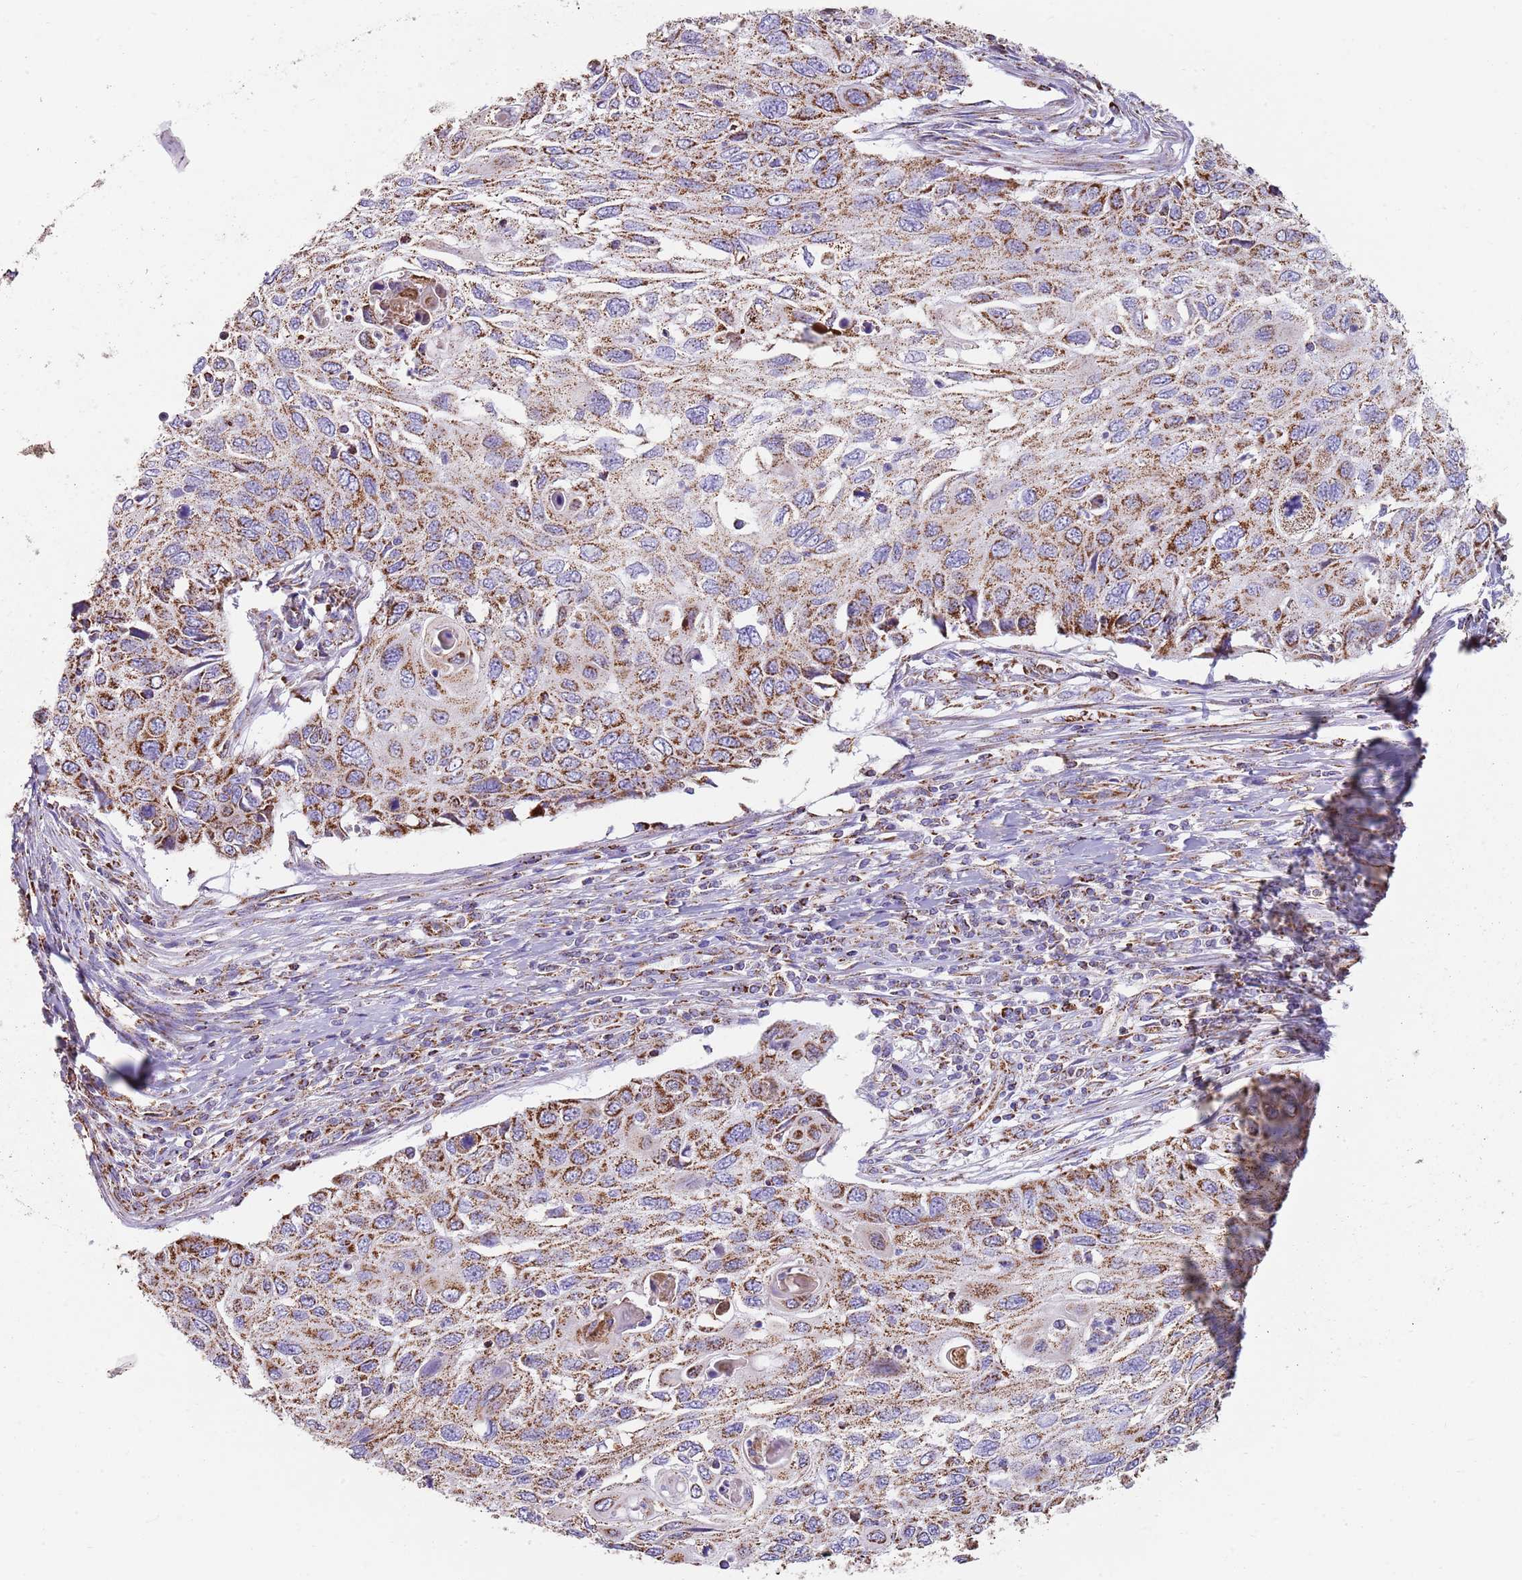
{"staining": {"intensity": "moderate", "quantity": ">75%", "location": "cytoplasmic/membranous"}, "tissue": "cervical cancer", "cell_type": "Tumor cells", "image_type": "cancer", "snomed": [{"axis": "morphology", "description": "Squamous cell carcinoma, NOS"}, {"axis": "topography", "description": "Cervix"}], "caption": "Human cervical cancer stained for a protein (brown) demonstrates moderate cytoplasmic/membranous positive expression in about >75% of tumor cells.", "gene": "TTLL1", "patient": {"sex": "female", "age": 70}}